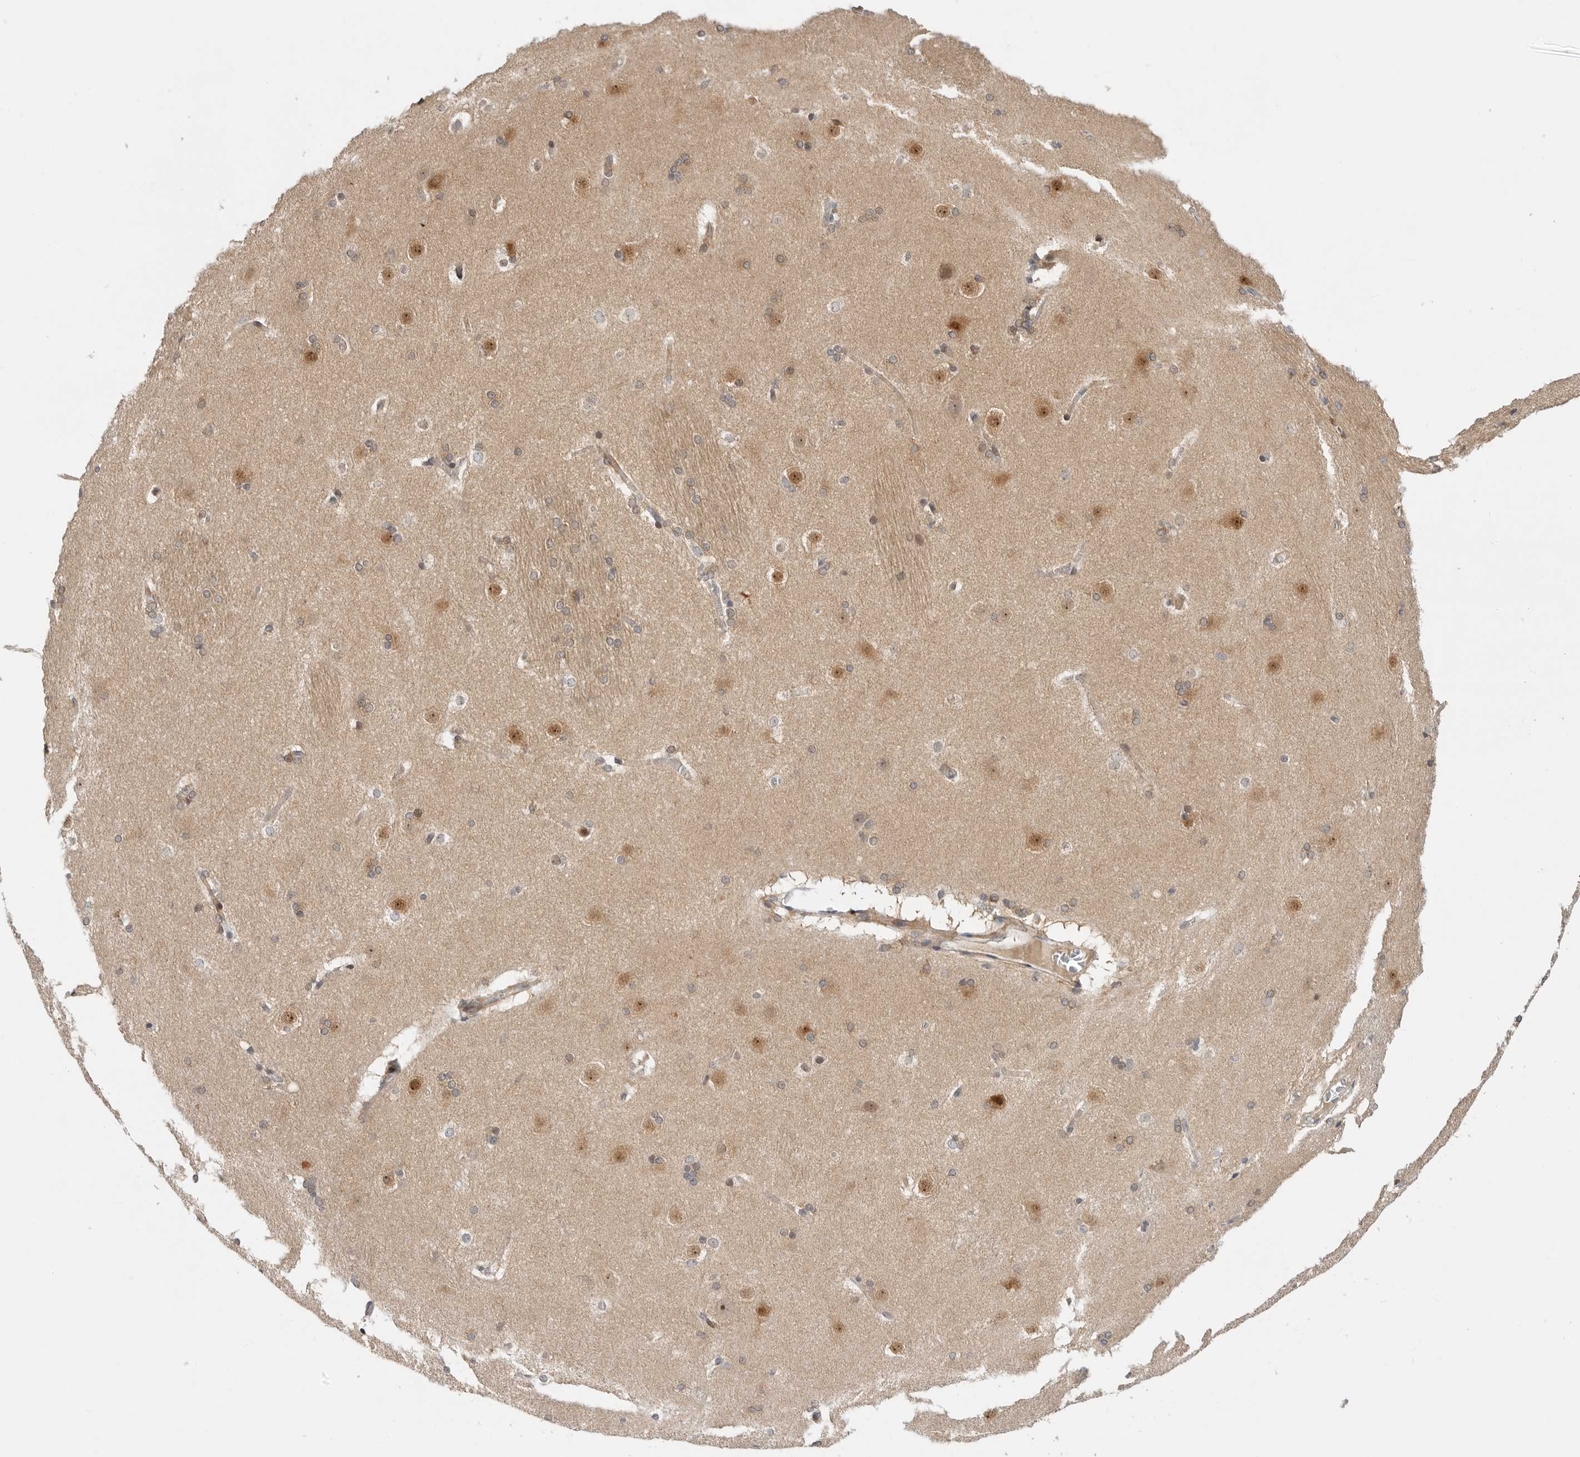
{"staining": {"intensity": "moderate", "quantity": "<25%", "location": "cytoplasmic/membranous,nuclear"}, "tissue": "caudate", "cell_type": "Glial cells", "image_type": "normal", "snomed": [{"axis": "morphology", "description": "Normal tissue, NOS"}, {"axis": "topography", "description": "Lateral ventricle wall"}], "caption": "Protein staining of unremarkable caudate demonstrates moderate cytoplasmic/membranous,nuclear expression in about <25% of glial cells.", "gene": "CSNK1G3", "patient": {"sex": "female", "age": 19}}